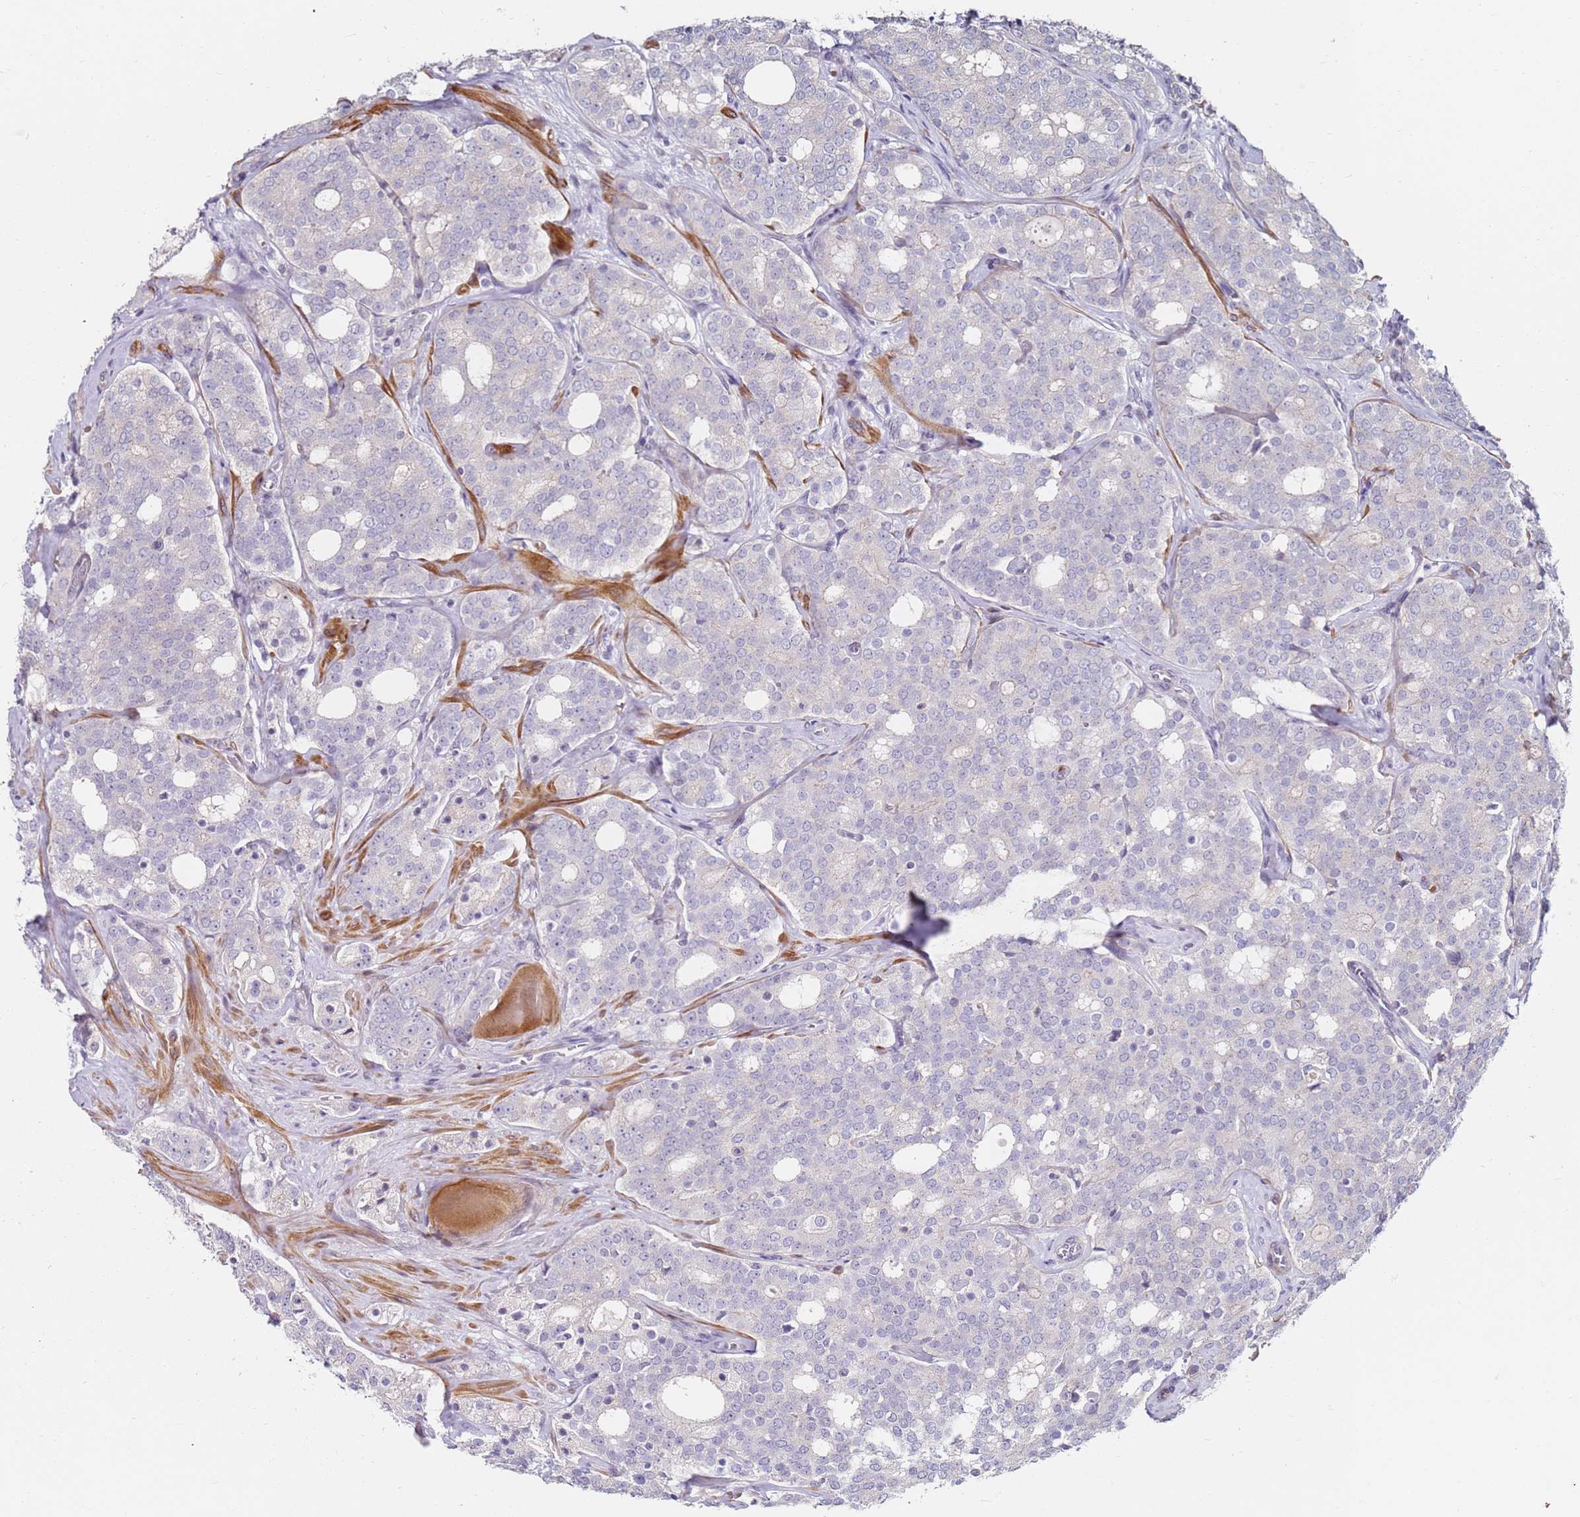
{"staining": {"intensity": "negative", "quantity": "none", "location": "none"}, "tissue": "prostate cancer", "cell_type": "Tumor cells", "image_type": "cancer", "snomed": [{"axis": "morphology", "description": "Adenocarcinoma, High grade"}, {"axis": "topography", "description": "Prostate"}], "caption": "Protein analysis of prostate cancer (high-grade adenocarcinoma) demonstrates no significant staining in tumor cells.", "gene": "RARS2", "patient": {"sex": "male", "age": 64}}